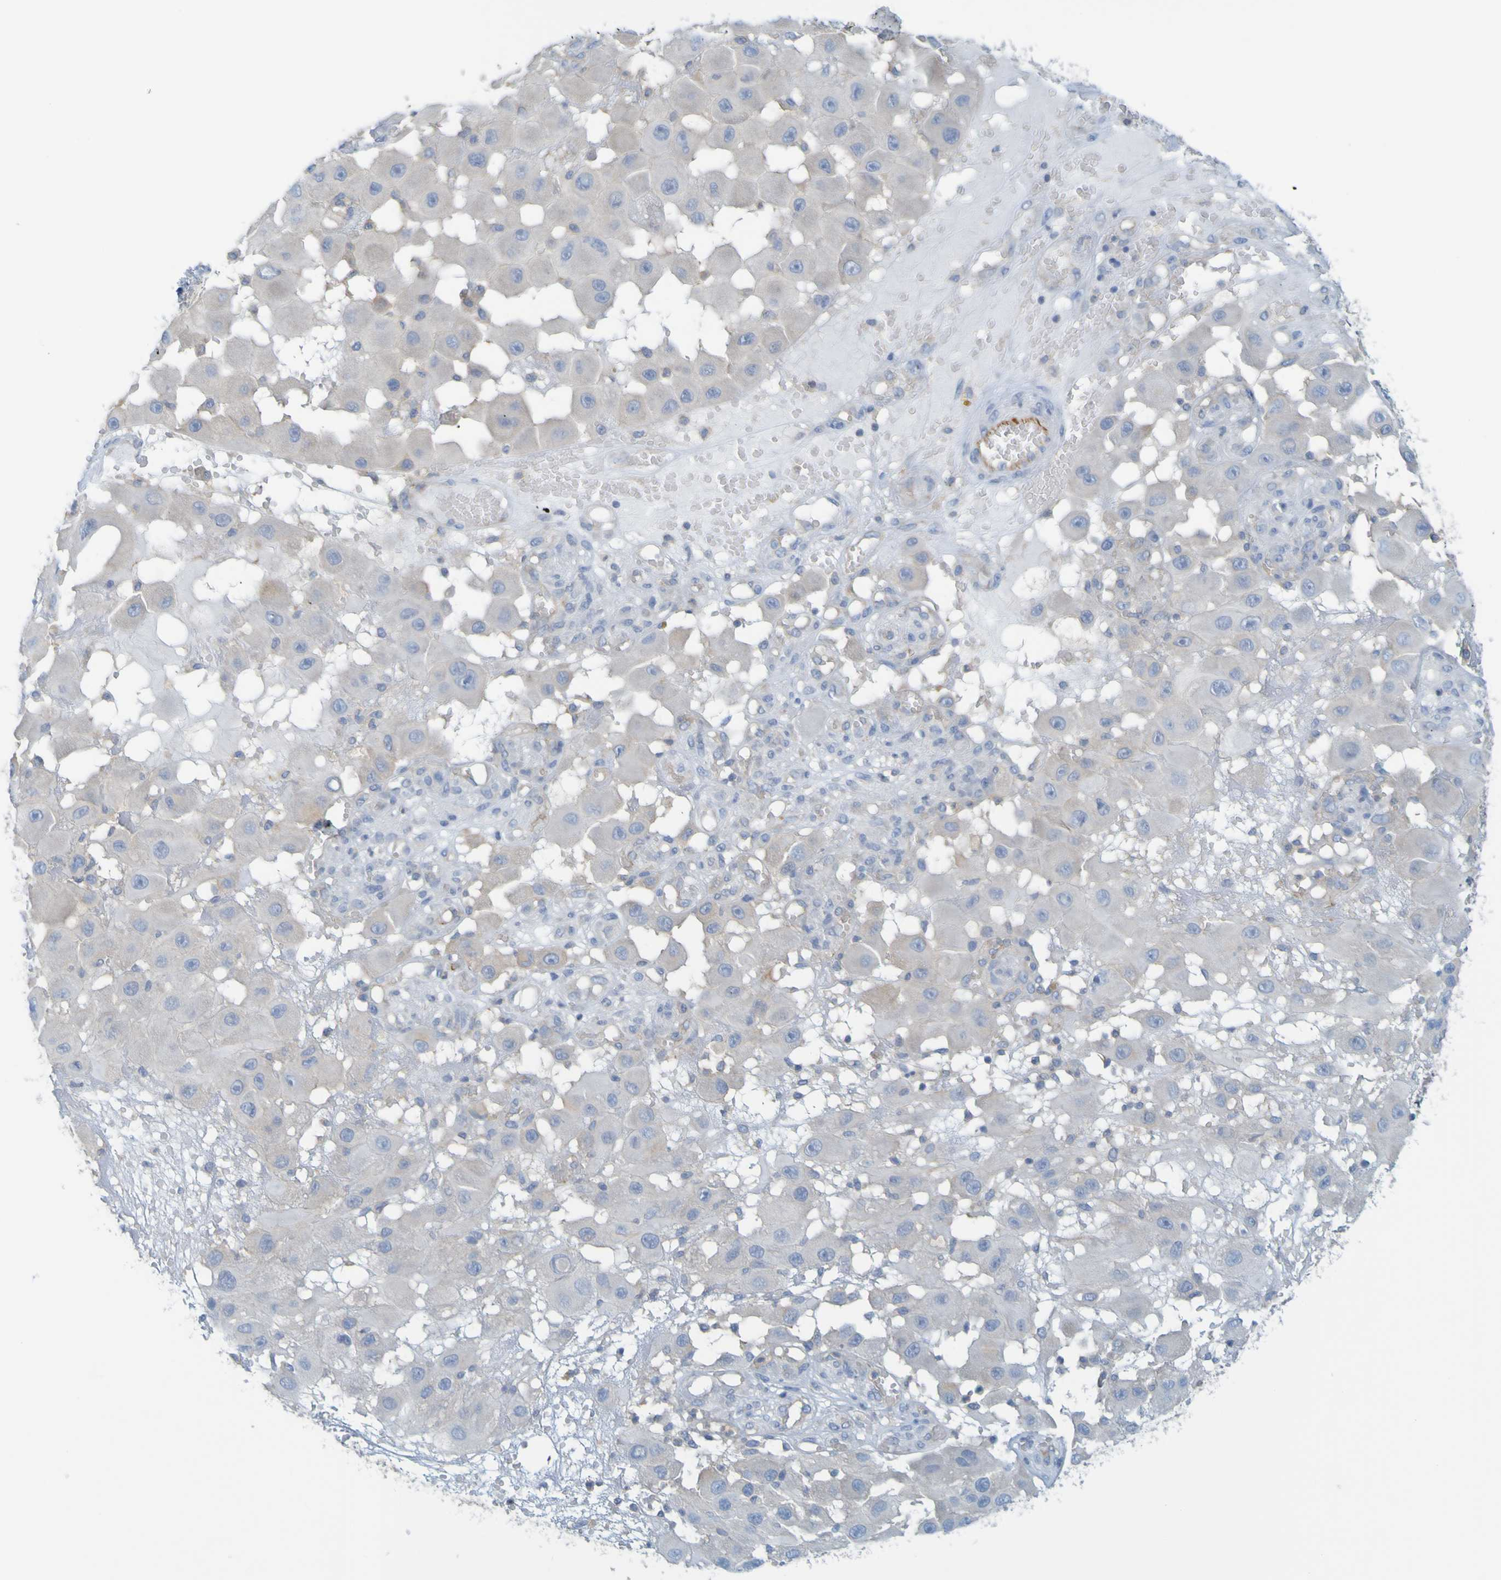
{"staining": {"intensity": "negative", "quantity": "none", "location": "none"}, "tissue": "melanoma", "cell_type": "Tumor cells", "image_type": "cancer", "snomed": [{"axis": "morphology", "description": "Malignant melanoma, NOS"}, {"axis": "topography", "description": "Skin"}], "caption": "Melanoma stained for a protein using immunohistochemistry (IHC) shows no expression tumor cells.", "gene": "APPL1", "patient": {"sex": "female", "age": 81}}